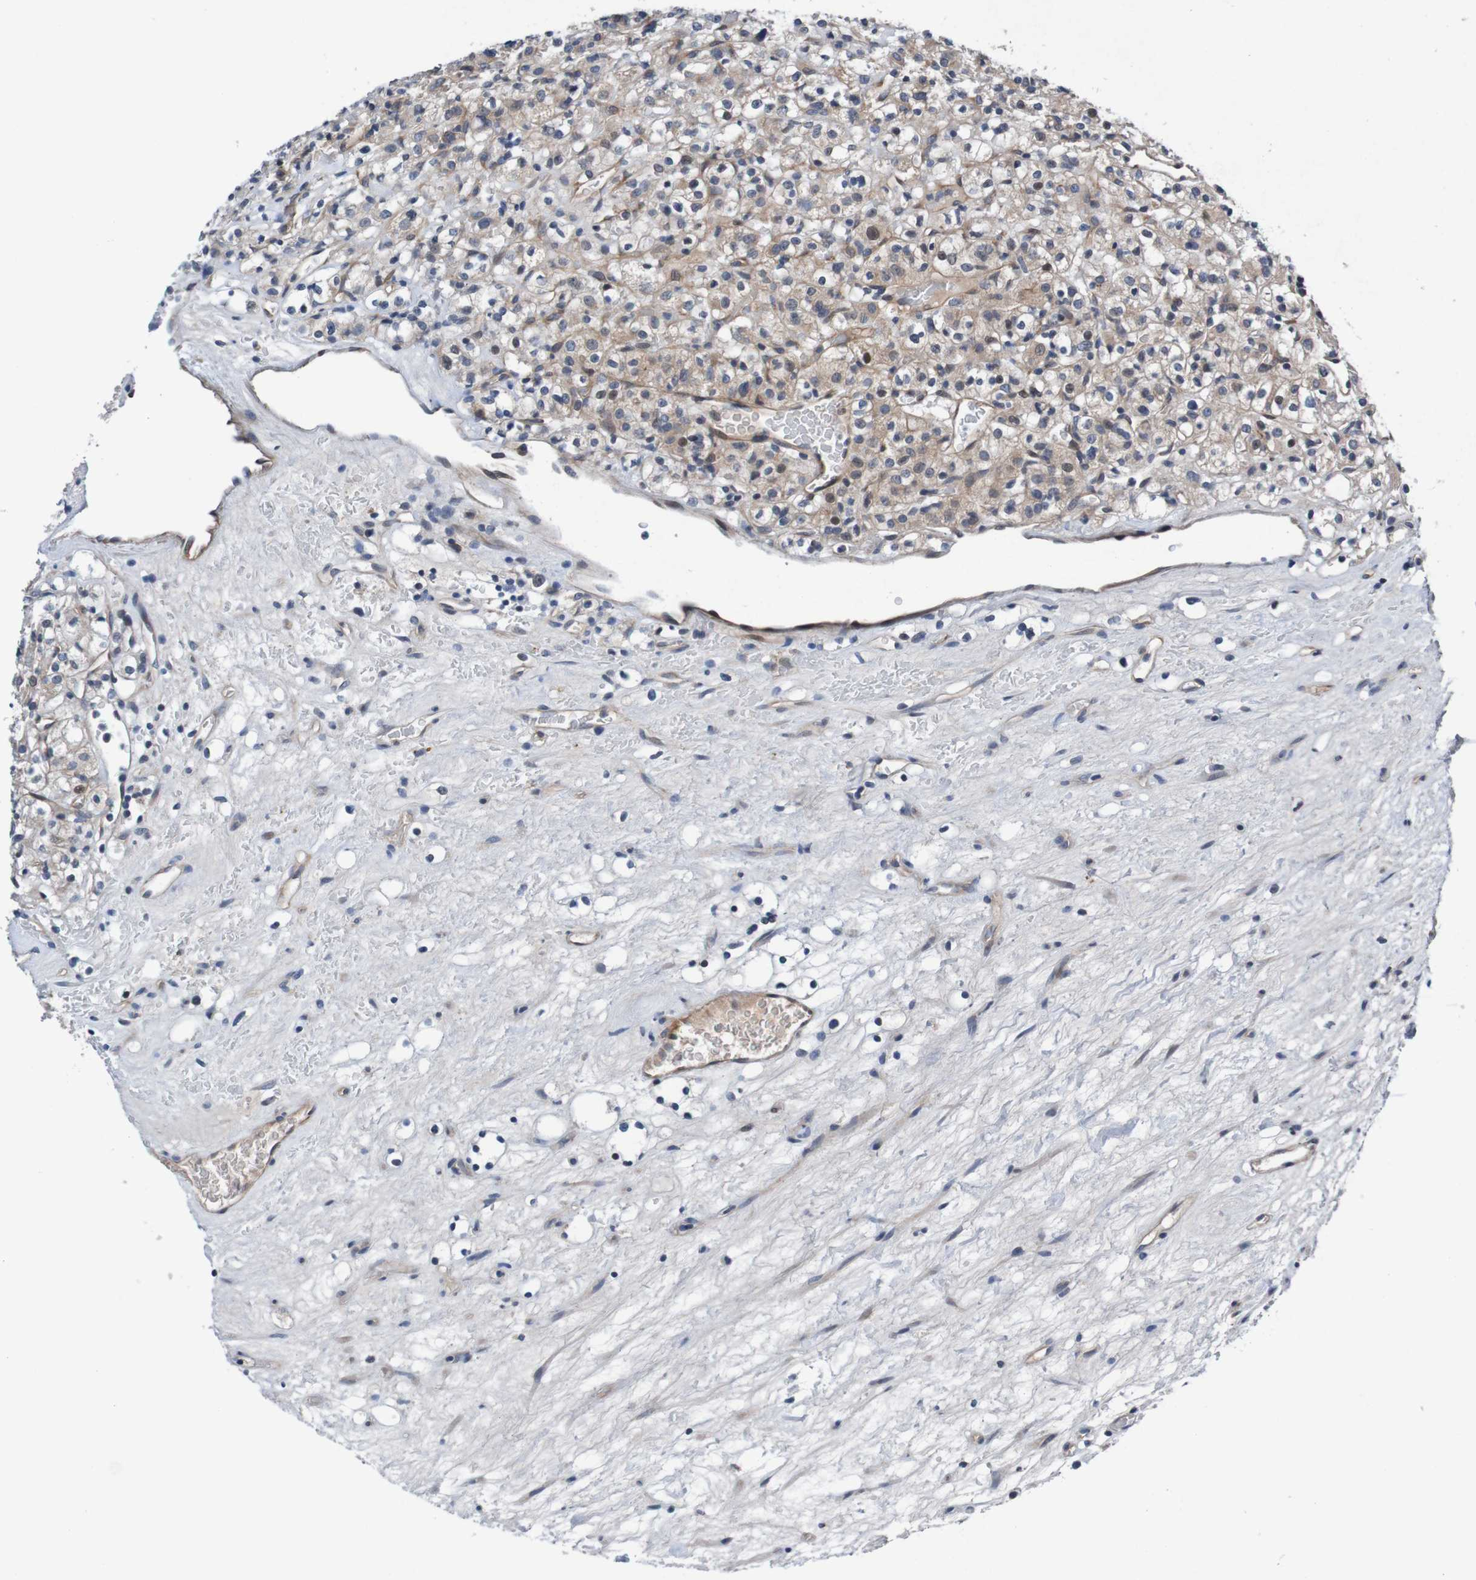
{"staining": {"intensity": "weak", "quantity": ">75%", "location": "cytoplasmic/membranous"}, "tissue": "renal cancer", "cell_type": "Tumor cells", "image_type": "cancer", "snomed": [{"axis": "morphology", "description": "Normal tissue, NOS"}, {"axis": "morphology", "description": "Adenocarcinoma, NOS"}, {"axis": "topography", "description": "Kidney"}], "caption": "High-magnification brightfield microscopy of renal cancer stained with DAB (3,3'-diaminobenzidine) (brown) and counterstained with hematoxylin (blue). tumor cells exhibit weak cytoplasmic/membranous expression is seen in about>75% of cells.", "gene": "CPED1", "patient": {"sex": "female", "age": 72}}